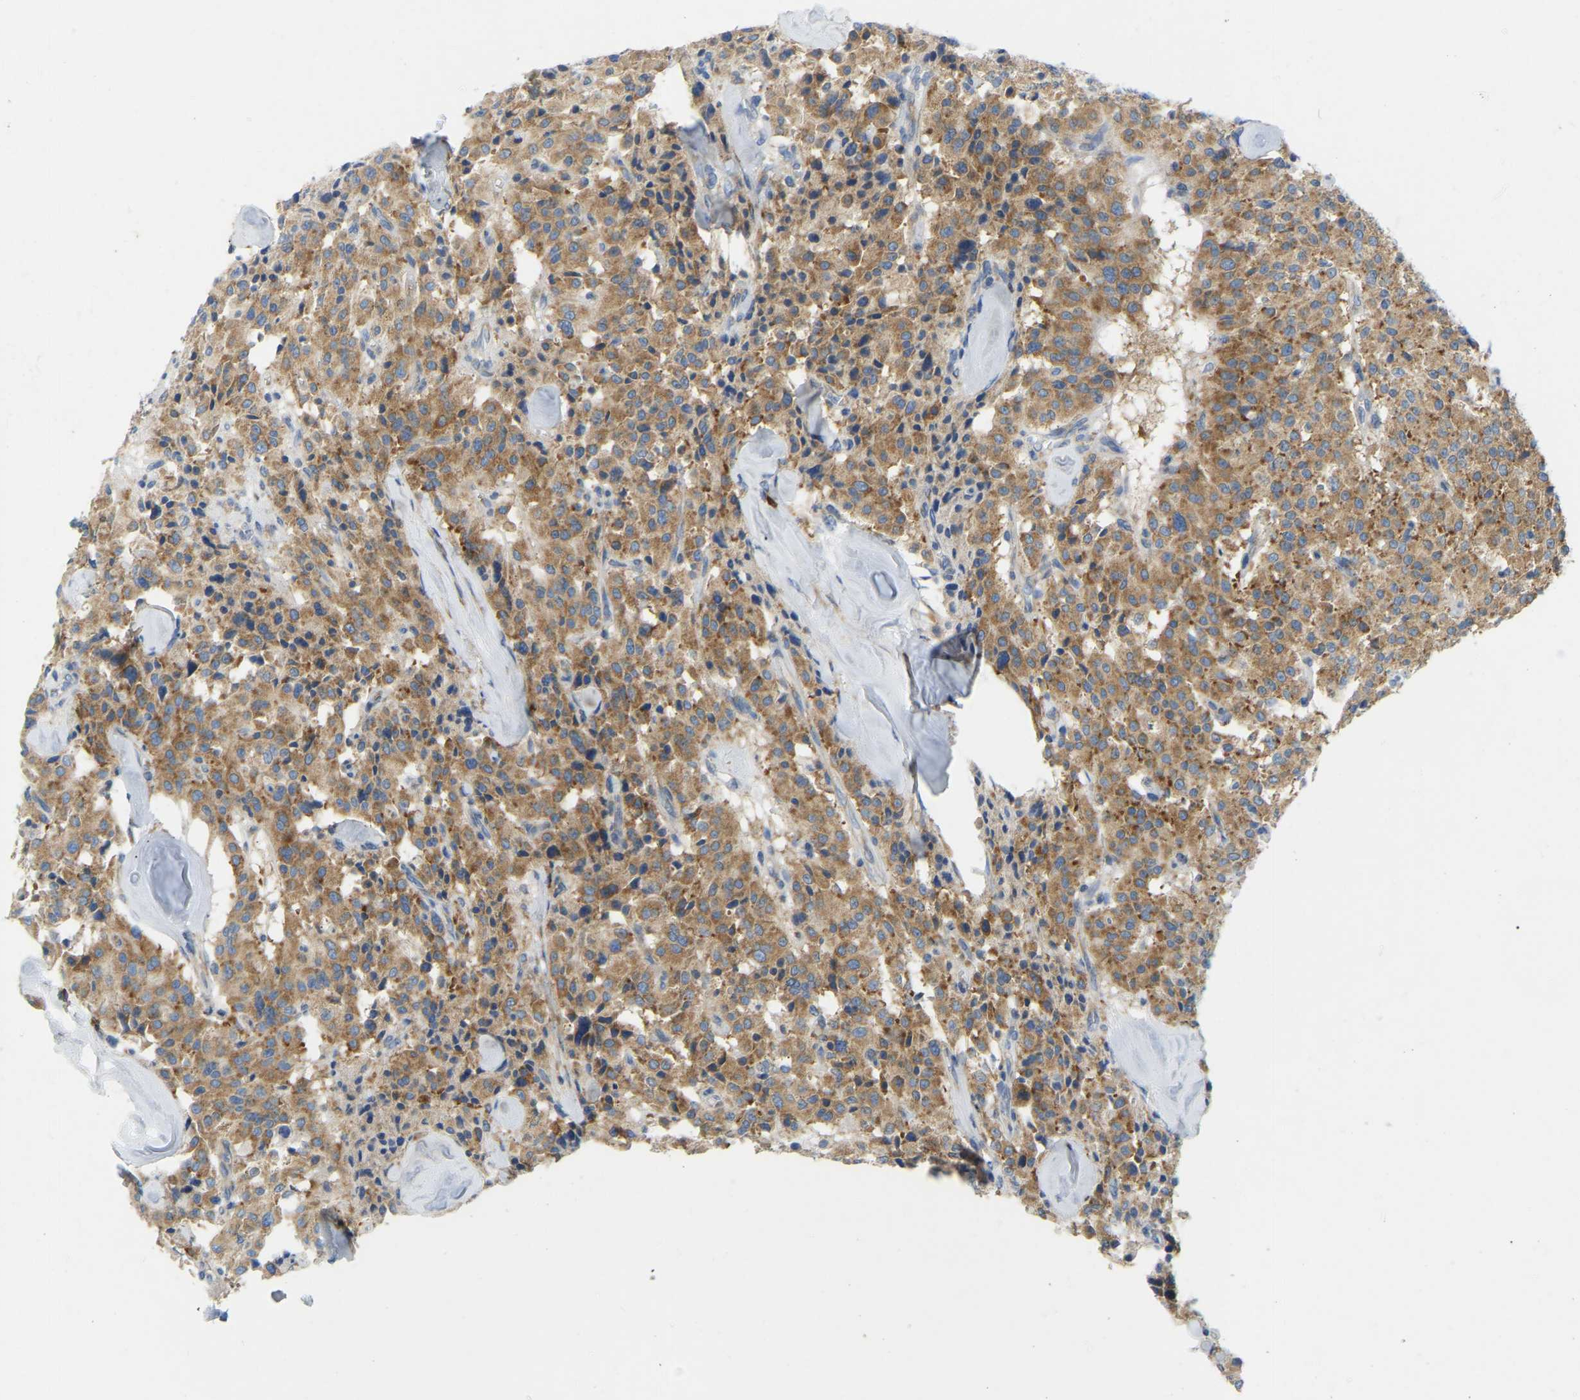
{"staining": {"intensity": "moderate", "quantity": ">75%", "location": "cytoplasmic/membranous"}, "tissue": "carcinoid", "cell_type": "Tumor cells", "image_type": "cancer", "snomed": [{"axis": "morphology", "description": "Carcinoid, malignant, NOS"}, {"axis": "topography", "description": "Lung"}], "caption": "Carcinoid stained with a protein marker exhibits moderate staining in tumor cells.", "gene": "SND1", "patient": {"sex": "male", "age": 30}}